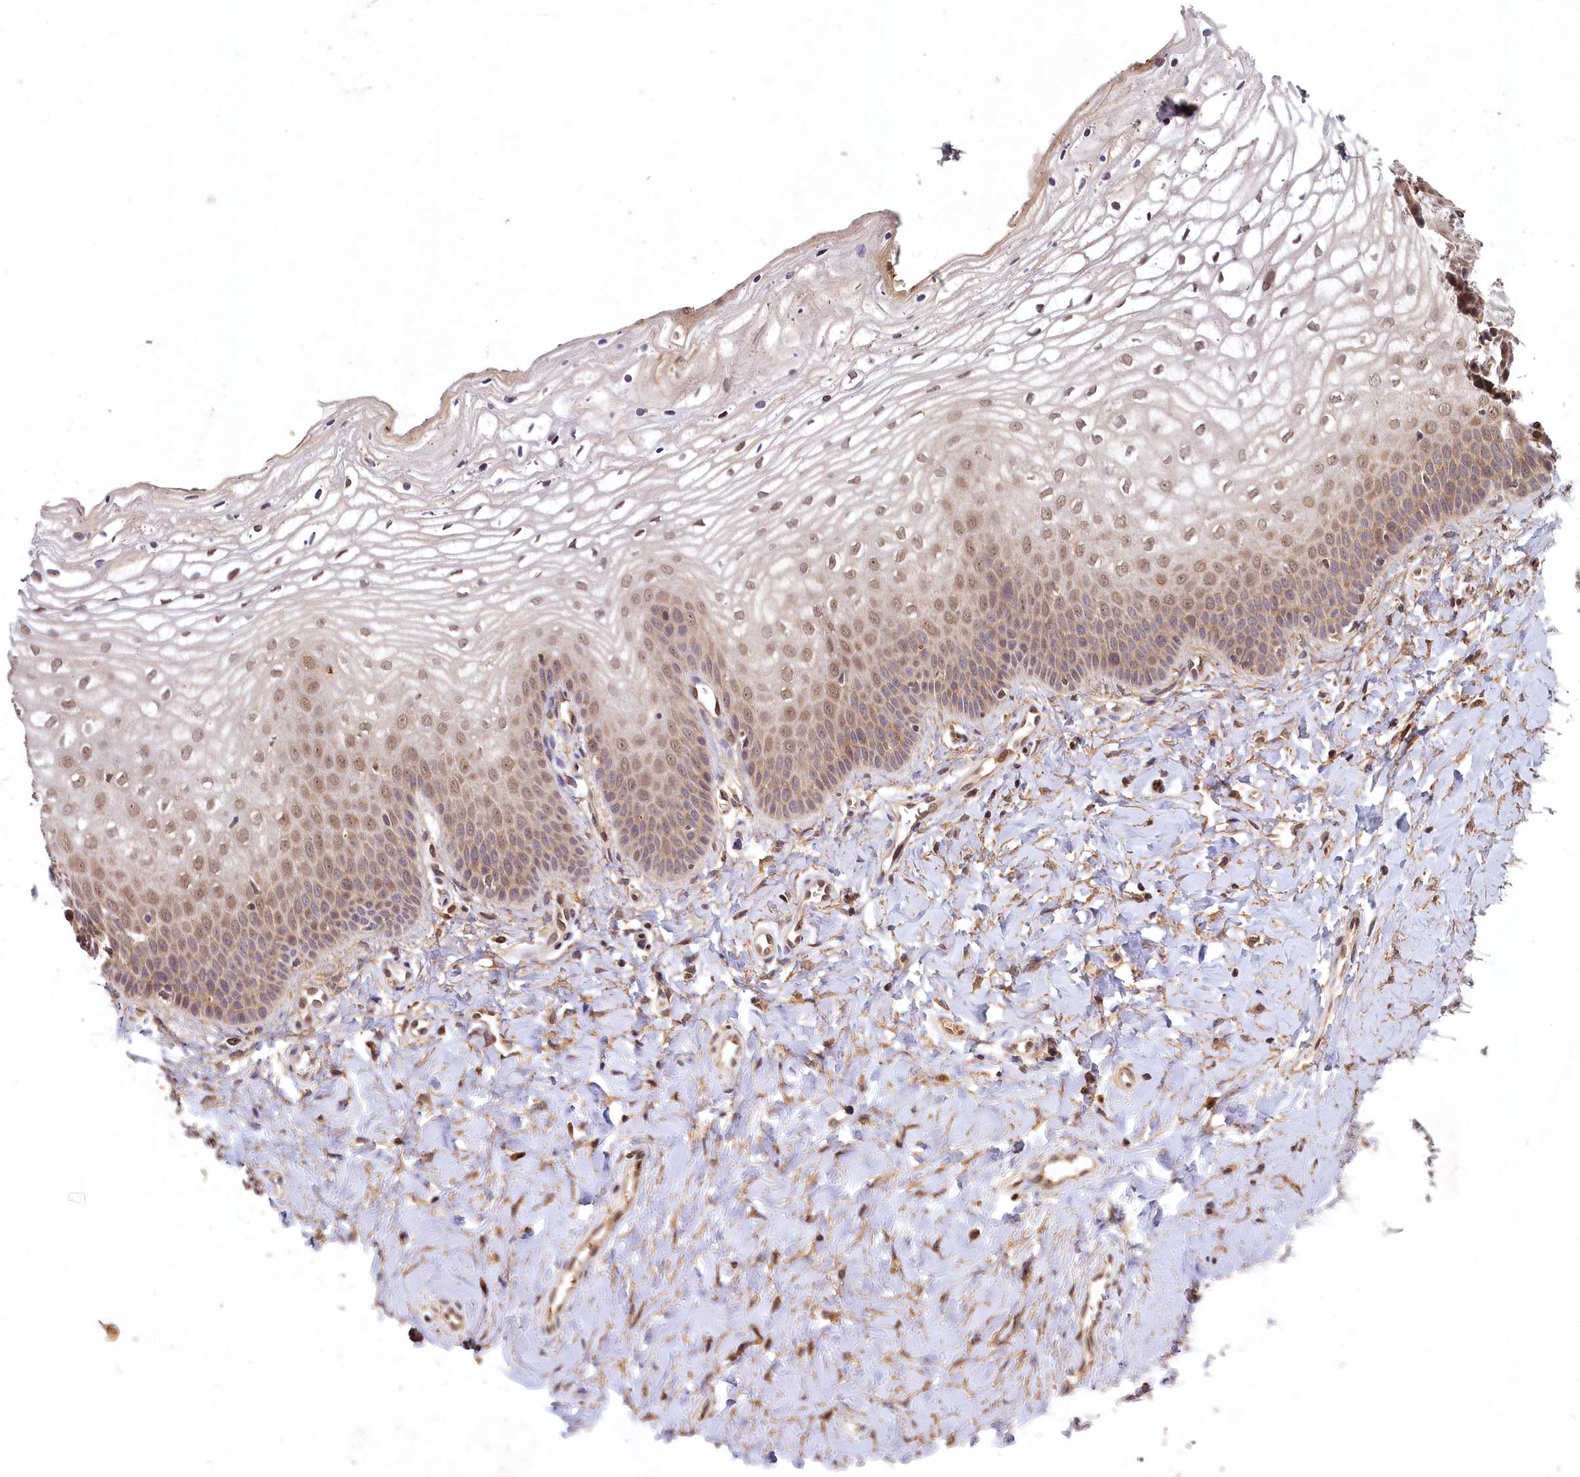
{"staining": {"intensity": "moderate", "quantity": "<25%", "location": "cytoplasmic/membranous,nuclear"}, "tissue": "vagina", "cell_type": "Squamous epithelial cells", "image_type": "normal", "snomed": [{"axis": "morphology", "description": "Normal tissue, NOS"}, {"axis": "topography", "description": "Vagina"}], "caption": "Squamous epithelial cells demonstrate low levels of moderate cytoplasmic/membranous,nuclear staining in approximately <25% of cells in normal vagina. (Brightfield microscopy of DAB IHC at high magnification).", "gene": "LCMT2", "patient": {"sex": "female", "age": 68}}